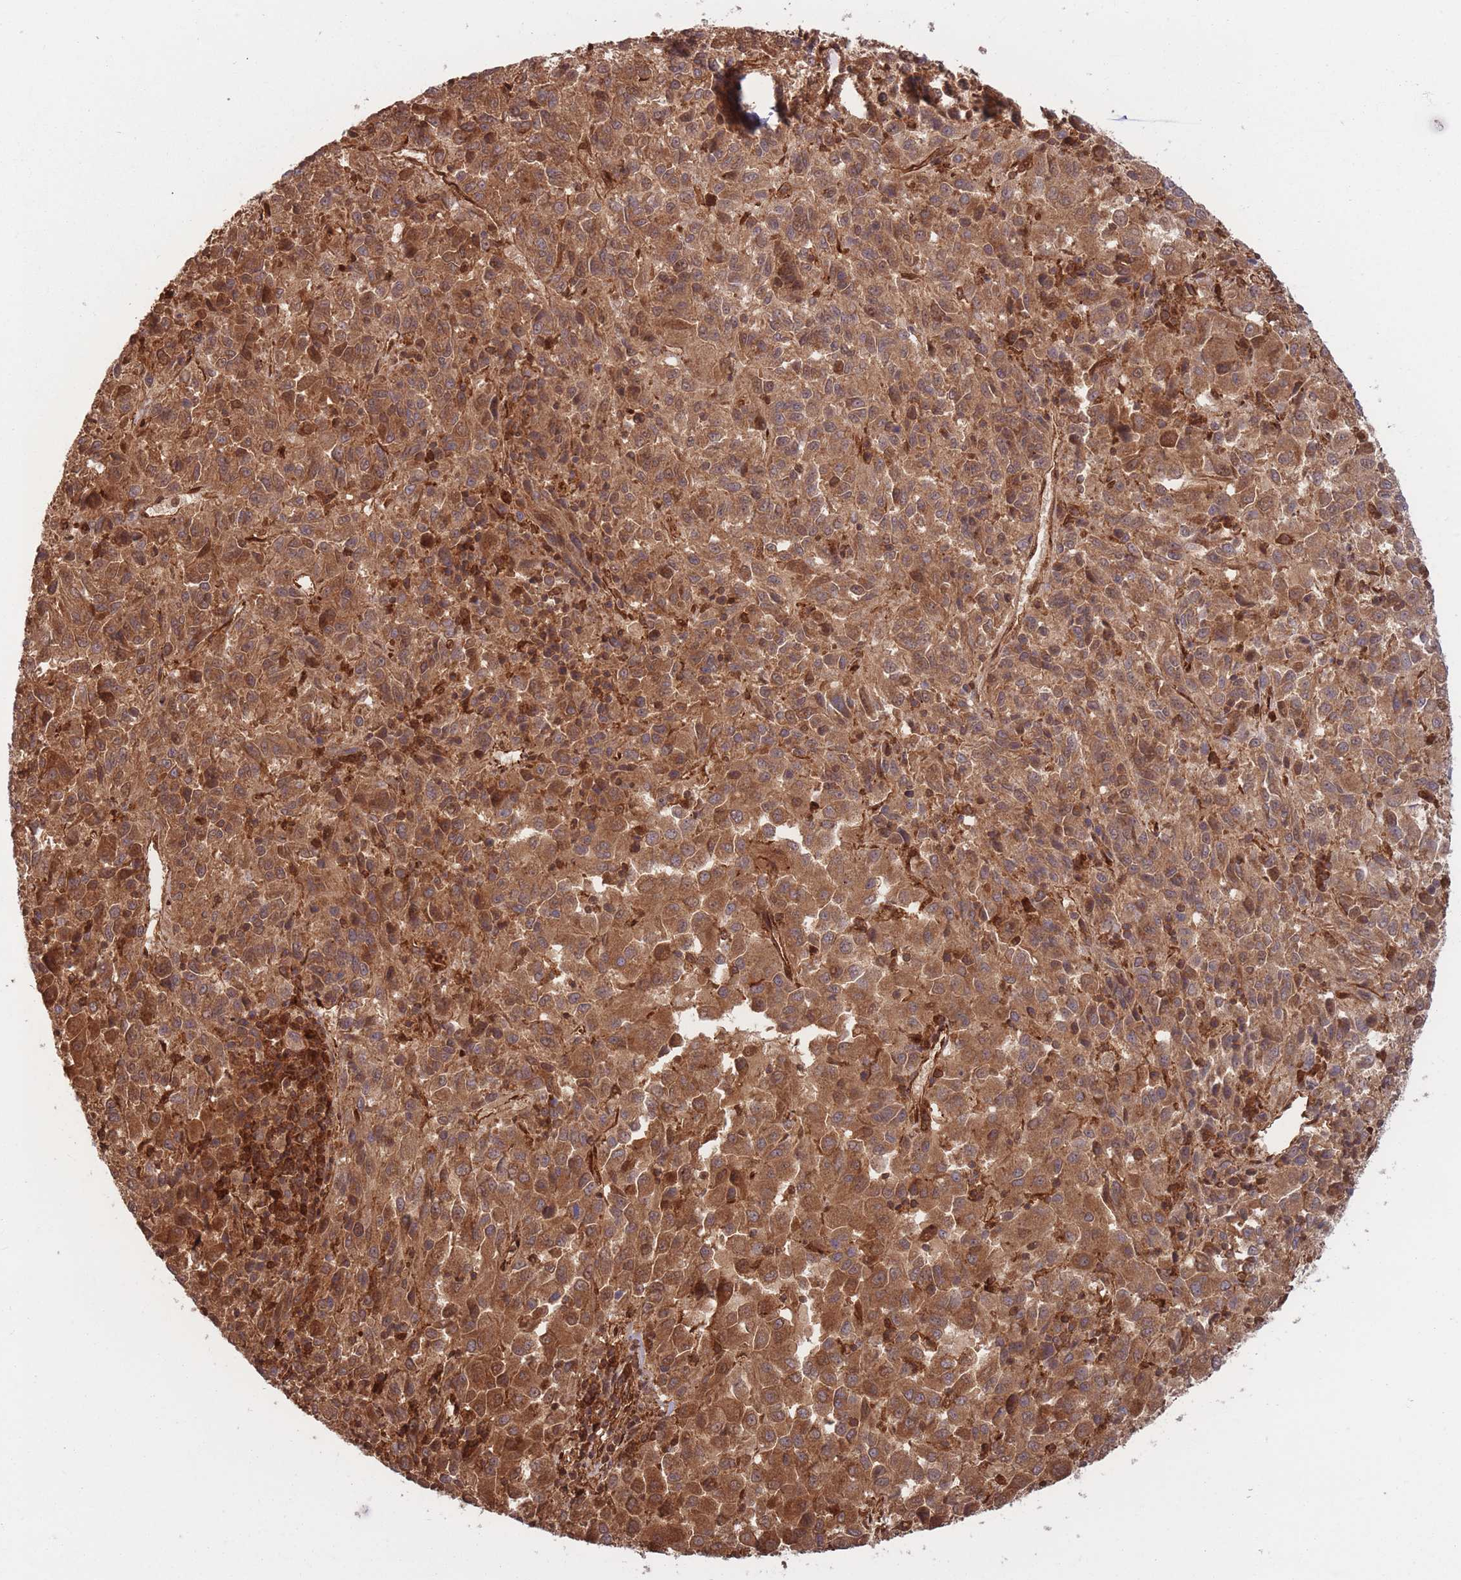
{"staining": {"intensity": "moderate", "quantity": ">75%", "location": "cytoplasmic/membranous"}, "tissue": "melanoma", "cell_type": "Tumor cells", "image_type": "cancer", "snomed": [{"axis": "morphology", "description": "Malignant melanoma, Metastatic site"}, {"axis": "topography", "description": "Lung"}], "caption": "This histopathology image exhibits IHC staining of human malignant melanoma (metastatic site), with medium moderate cytoplasmic/membranous positivity in approximately >75% of tumor cells.", "gene": "PODXL2", "patient": {"sex": "male", "age": 64}}